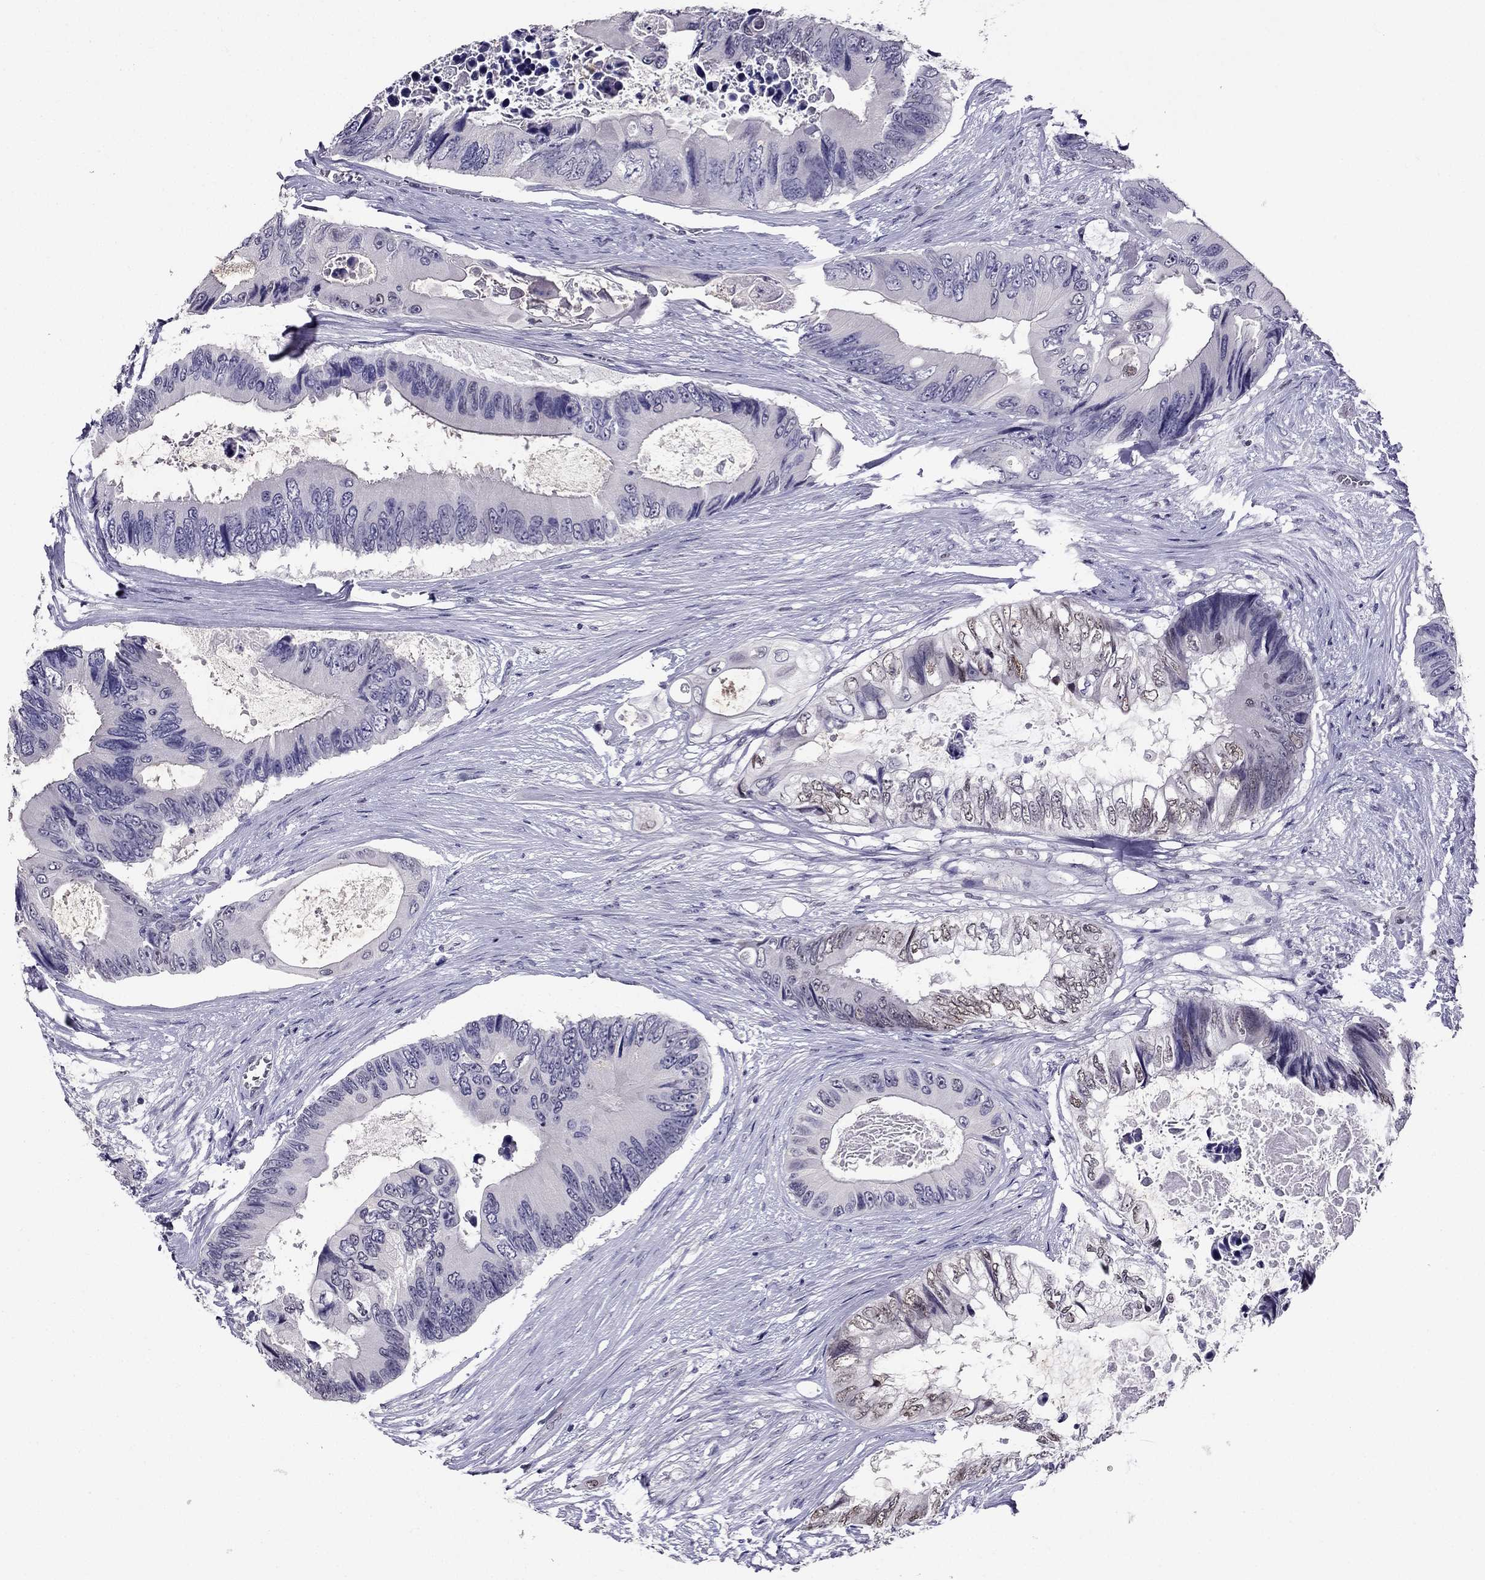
{"staining": {"intensity": "negative", "quantity": "none", "location": "none"}, "tissue": "colorectal cancer", "cell_type": "Tumor cells", "image_type": "cancer", "snomed": [{"axis": "morphology", "description": "Adenocarcinoma, NOS"}, {"axis": "topography", "description": "Rectum"}], "caption": "Human adenocarcinoma (colorectal) stained for a protein using immunohistochemistry (IHC) shows no staining in tumor cells.", "gene": "ARID3A", "patient": {"sex": "male", "age": 63}}